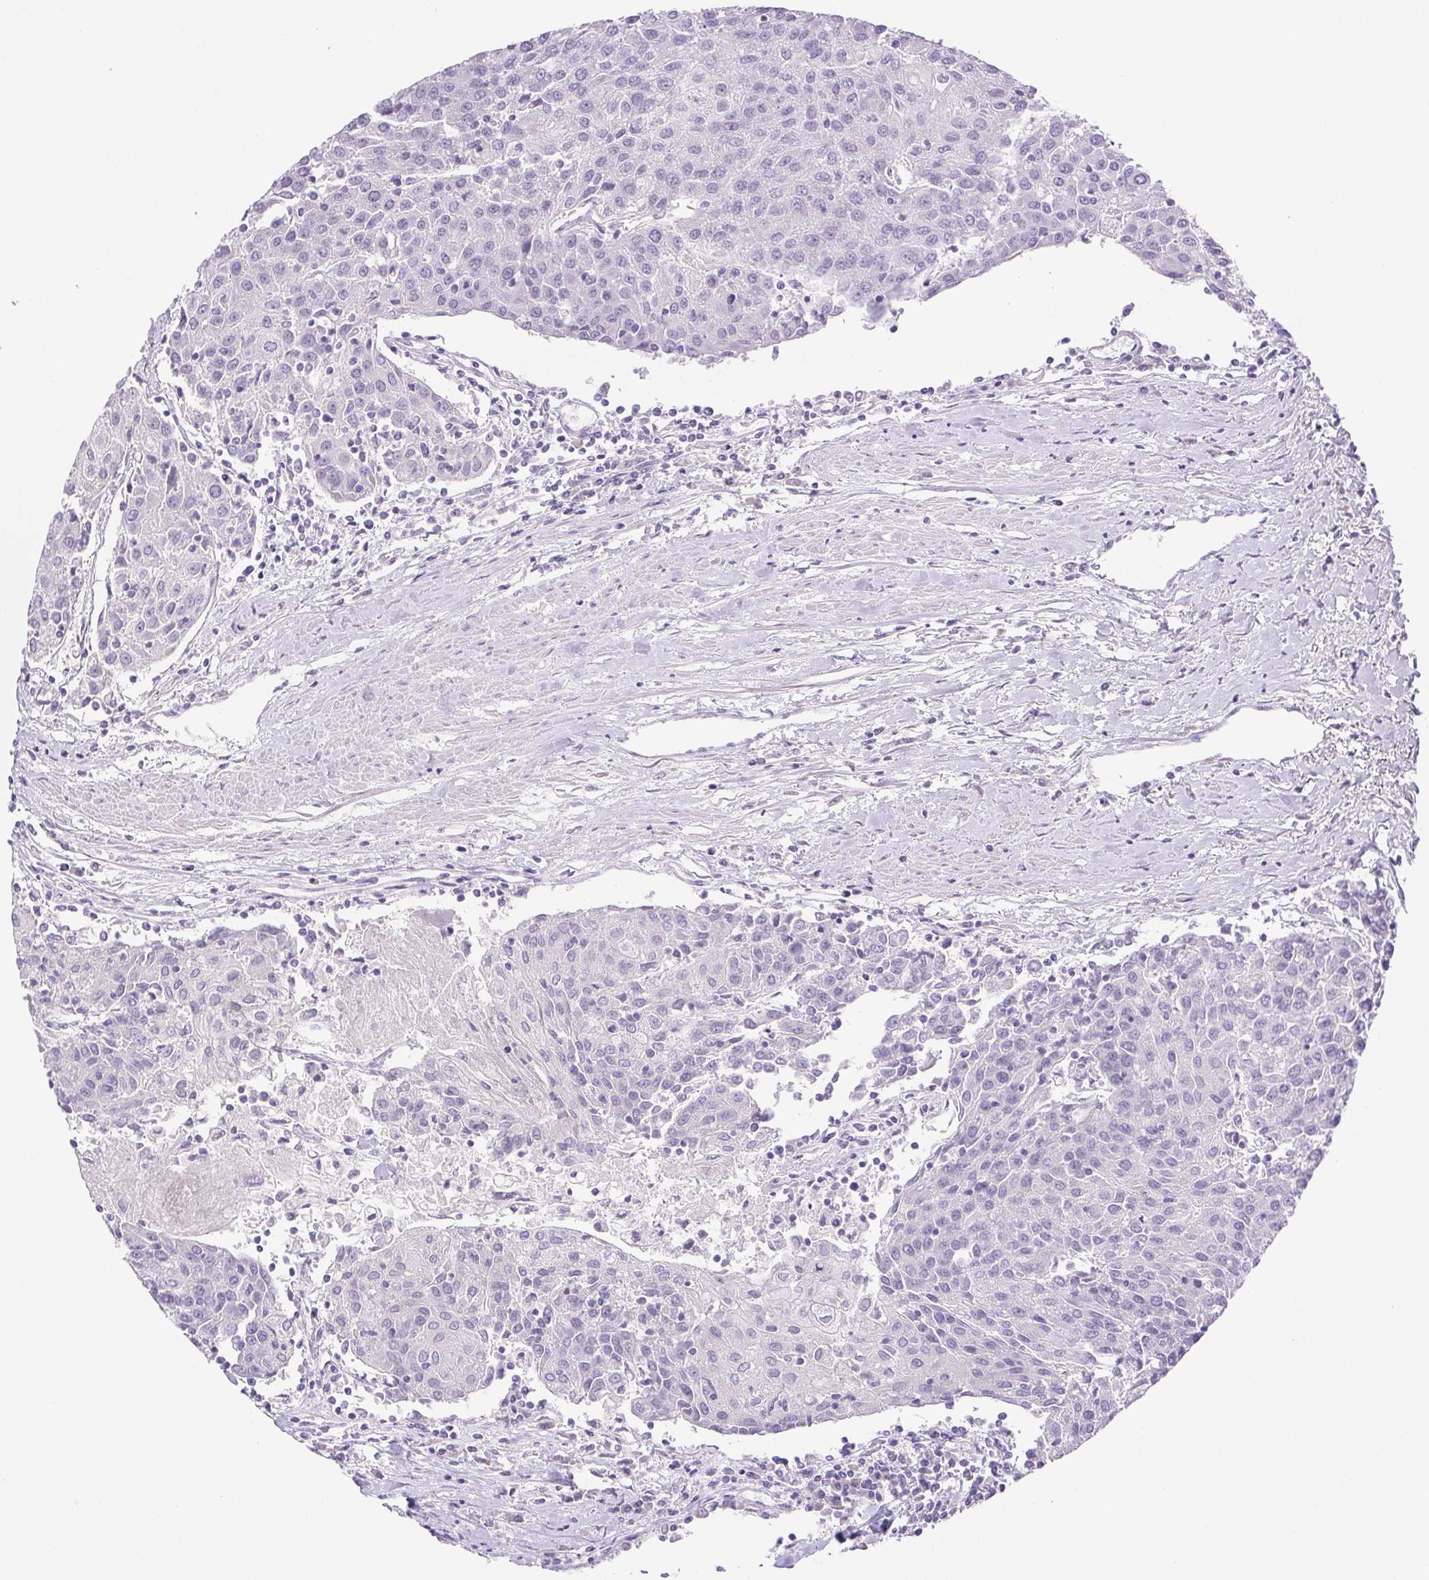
{"staining": {"intensity": "negative", "quantity": "none", "location": "none"}, "tissue": "urothelial cancer", "cell_type": "Tumor cells", "image_type": "cancer", "snomed": [{"axis": "morphology", "description": "Urothelial carcinoma, High grade"}, {"axis": "topography", "description": "Urinary bladder"}], "caption": "This is an immunohistochemistry micrograph of human urothelial carcinoma (high-grade). There is no expression in tumor cells.", "gene": "PAPPA2", "patient": {"sex": "female", "age": 85}}